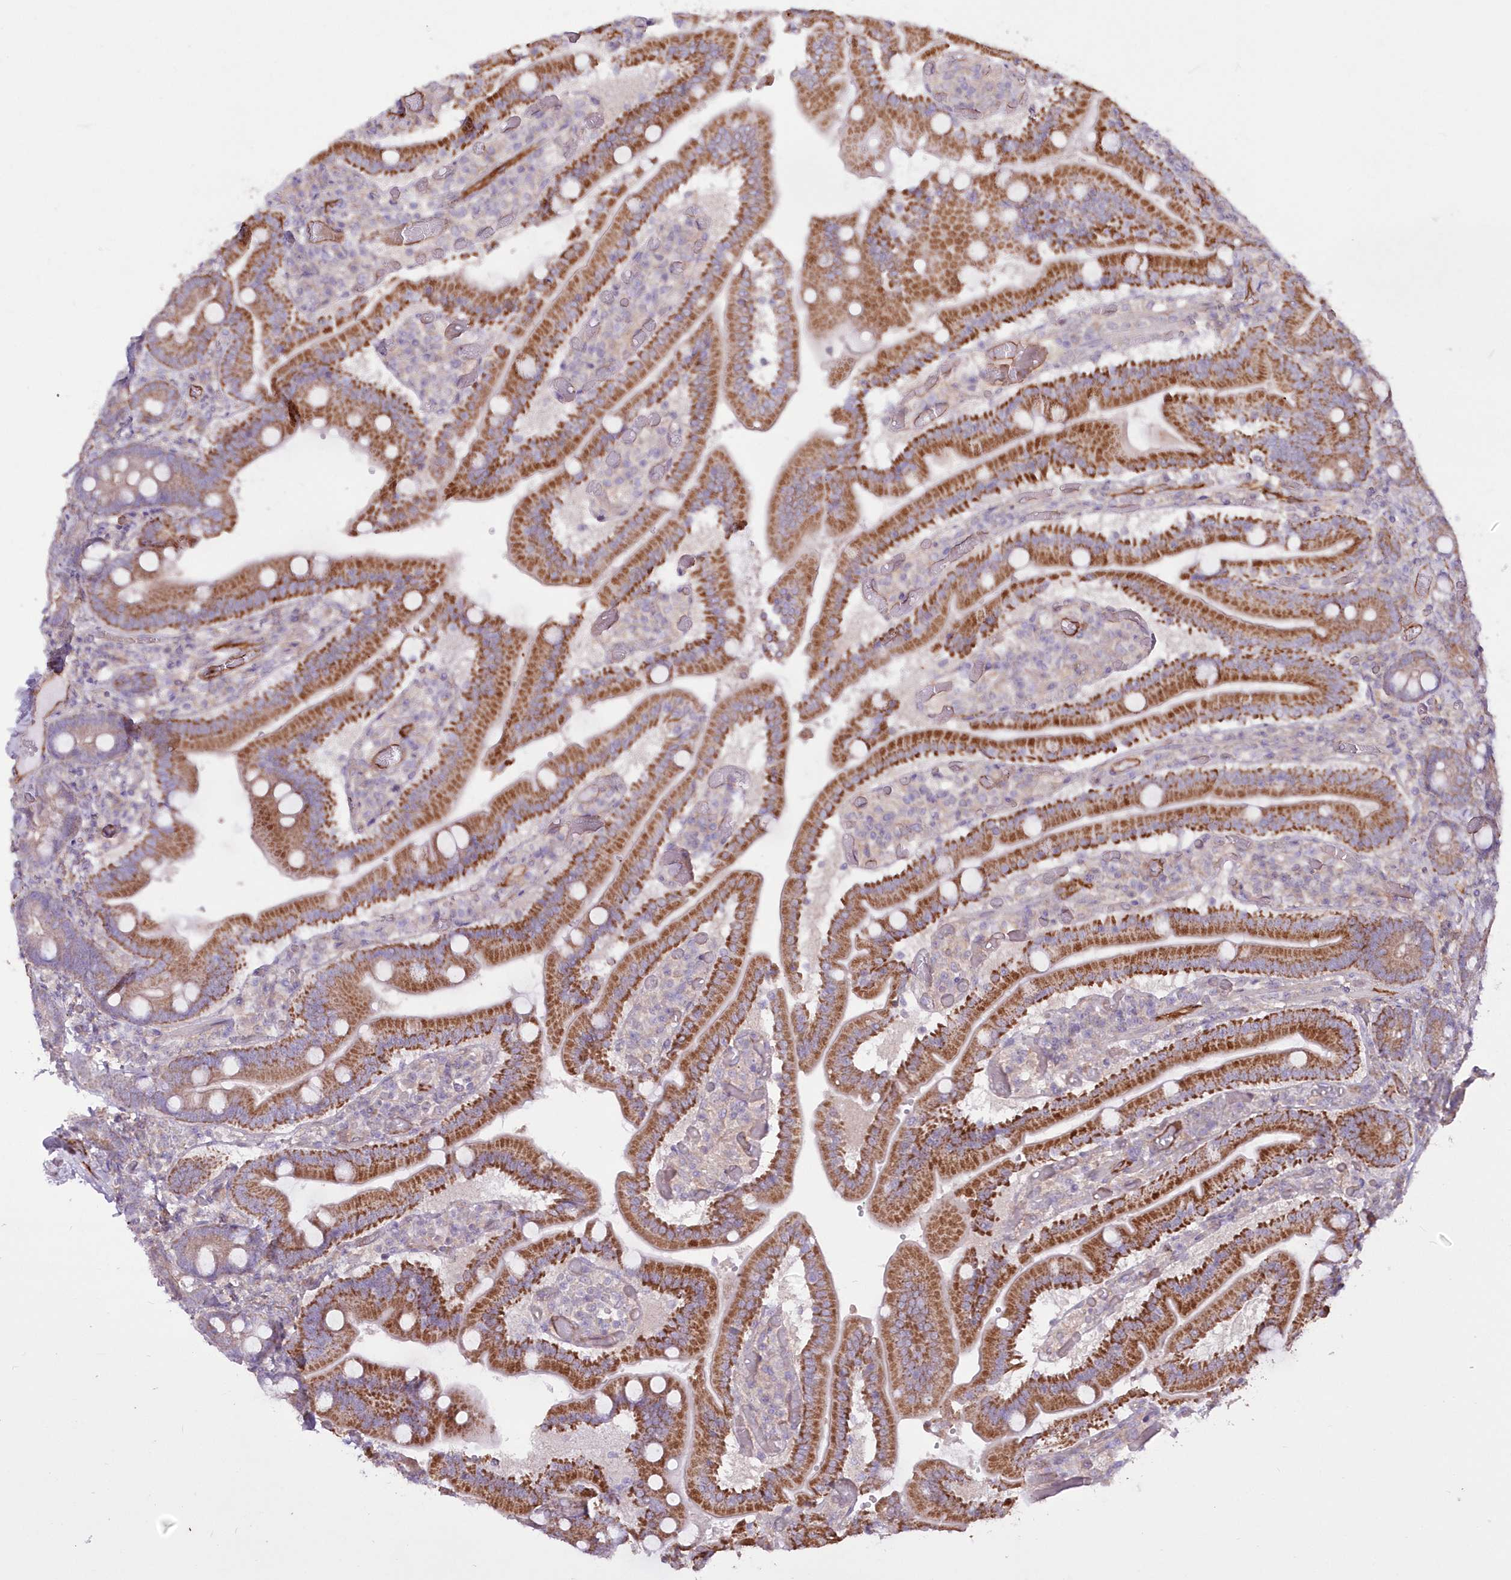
{"staining": {"intensity": "strong", "quantity": ">75%", "location": "cytoplasmic/membranous"}, "tissue": "duodenum", "cell_type": "Glandular cells", "image_type": "normal", "snomed": [{"axis": "morphology", "description": "Normal tissue, NOS"}, {"axis": "topography", "description": "Duodenum"}], "caption": "Protein staining shows strong cytoplasmic/membranous staining in approximately >75% of glandular cells in benign duodenum.", "gene": "RAB11FIP5", "patient": {"sex": "female", "age": 62}}